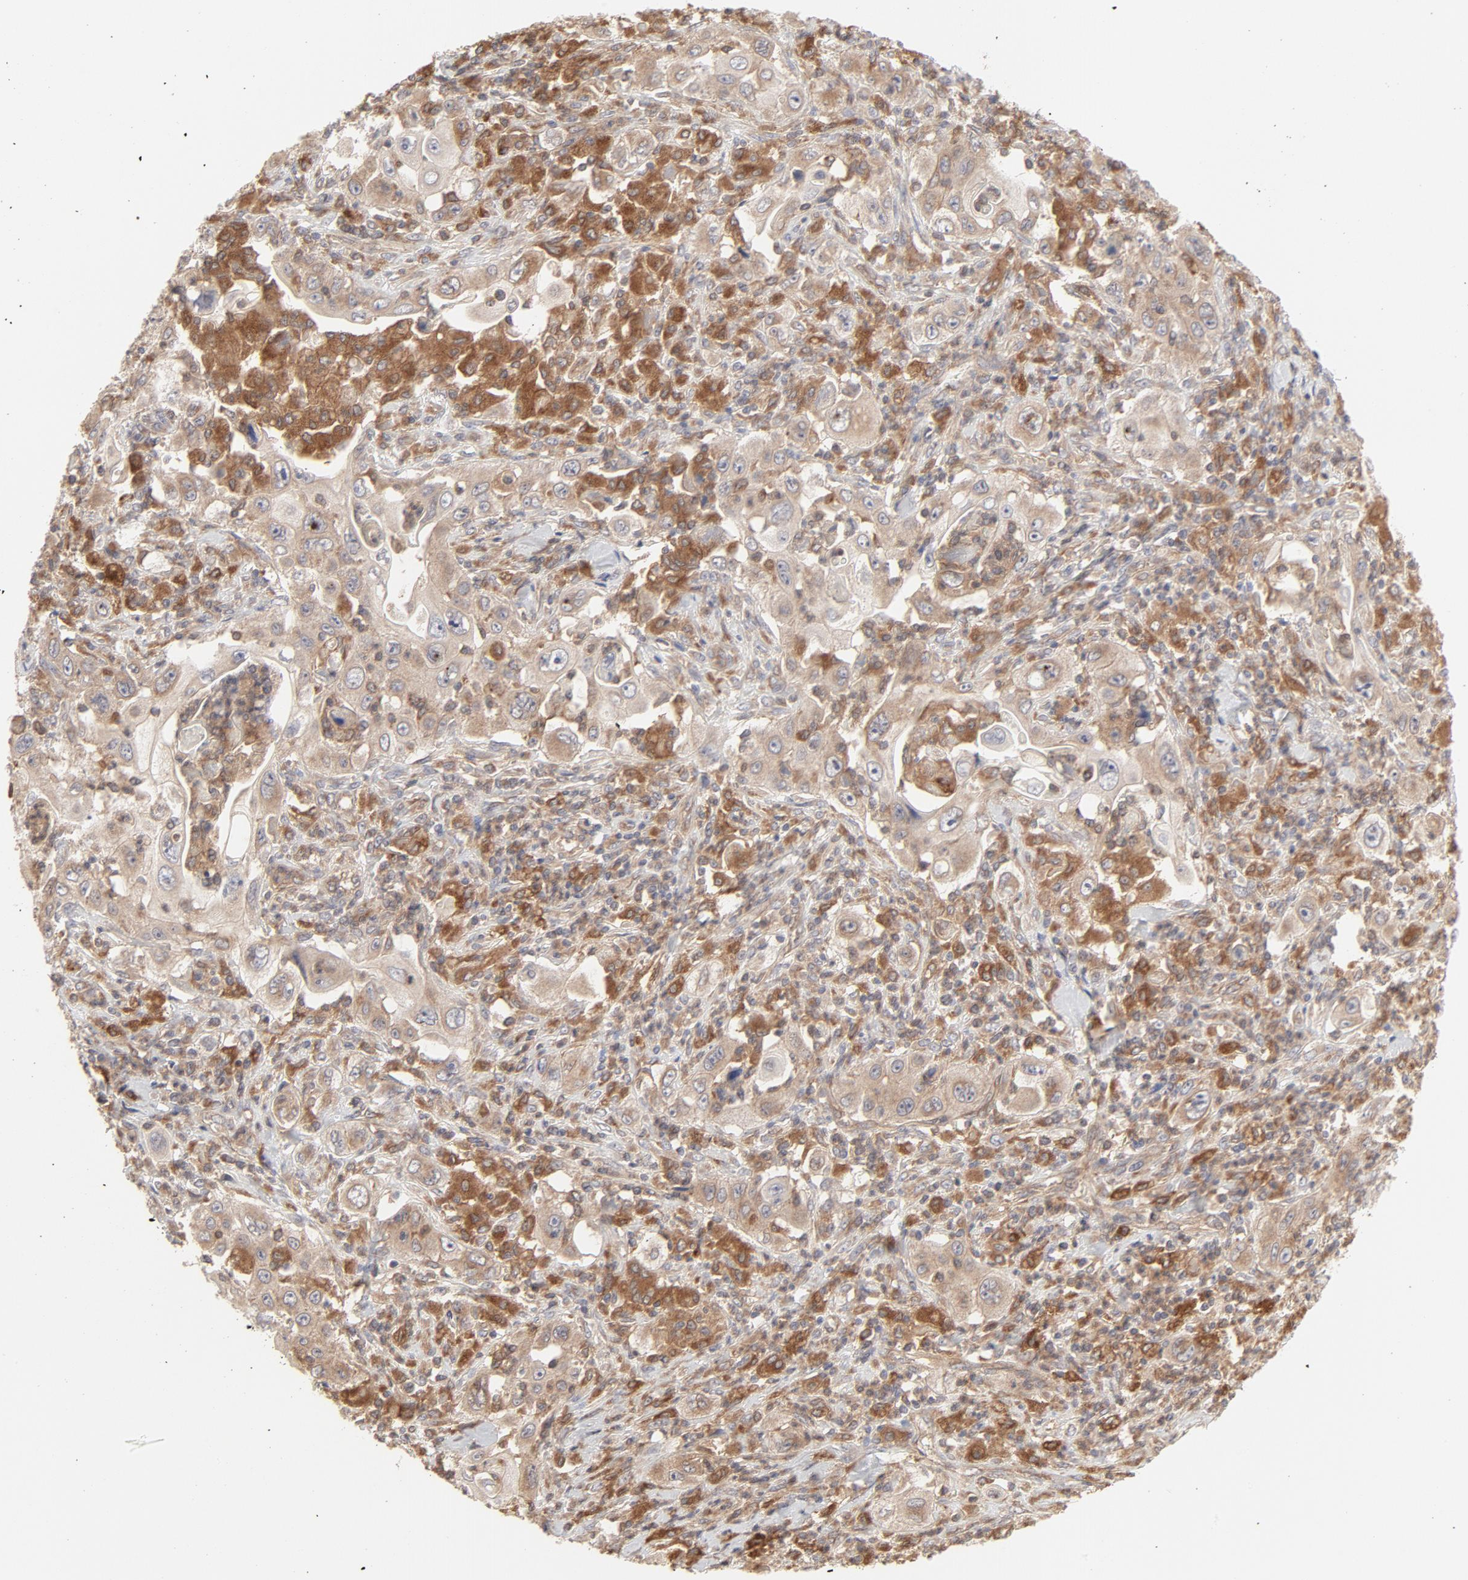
{"staining": {"intensity": "moderate", "quantity": ">75%", "location": "cytoplasmic/membranous"}, "tissue": "pancreatic cancer", "cell_type": "Tumor cells", "image_type": "cancer", "snomed": [{"axis": "morphology", "description": "Adenocarcinoma, NOS"}, {"axis": "topography", "description": "Pancreas"}], "caption": "A medium amount of moderate cytoplasmic/membranous staining is identified in approximately >75% of tumor cells in pancreatic adenocarcinoma tissue. The protein of interest is stained brown, and the nuclei are stained in blue (DAB (3,3'-diaminobenzidine) IHC with brightfield microscopy, high magnification).", "gene": "RAB5C", "patient": {"sex": "male", "age": 70}}